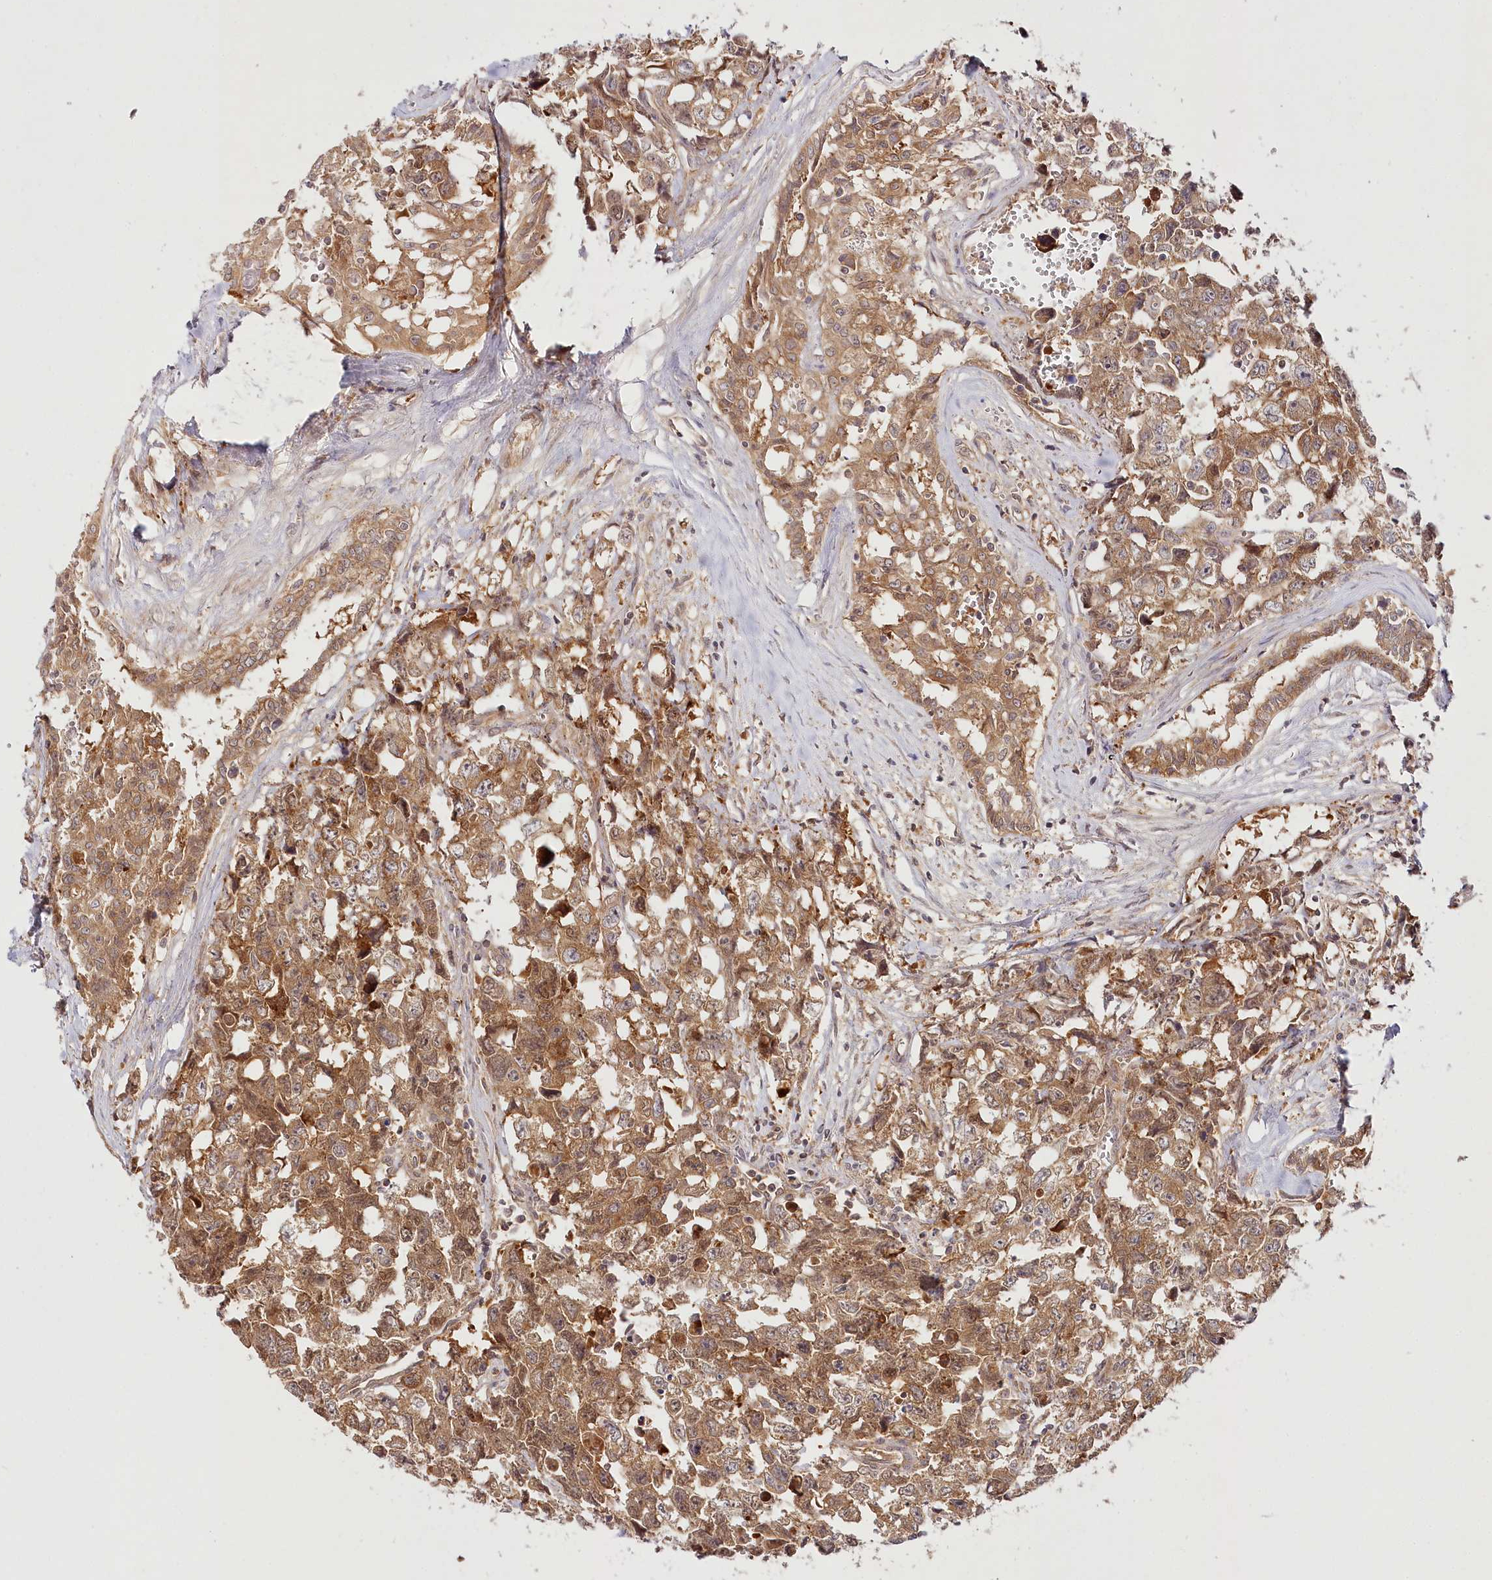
{"staining": {"intensity": "moderate", "quantity": ">75%", "location": "cytoplasmic/membranous"}, "tissue": "testis cancer", "cell_type": "Tumor cells", "image_type": "cancer", "snomed": [{"axis": "morphology", "description": "Carcinoma, Embryonal, NOS"}, {"axis": "topography", "description": "Testis"}], "caption": "A photomicrograph of testis embryonal carcinoma stained for a protein demonstrates moderate cytoplasmic/membranous brown staining in tumor cells. The staining was performed using DAB, with brown indicating positive protein expression. Nuclei are stained blue with hematoxylin.", "gene": "INPP4B", "patient": {"sex": "male", "age": 31}}